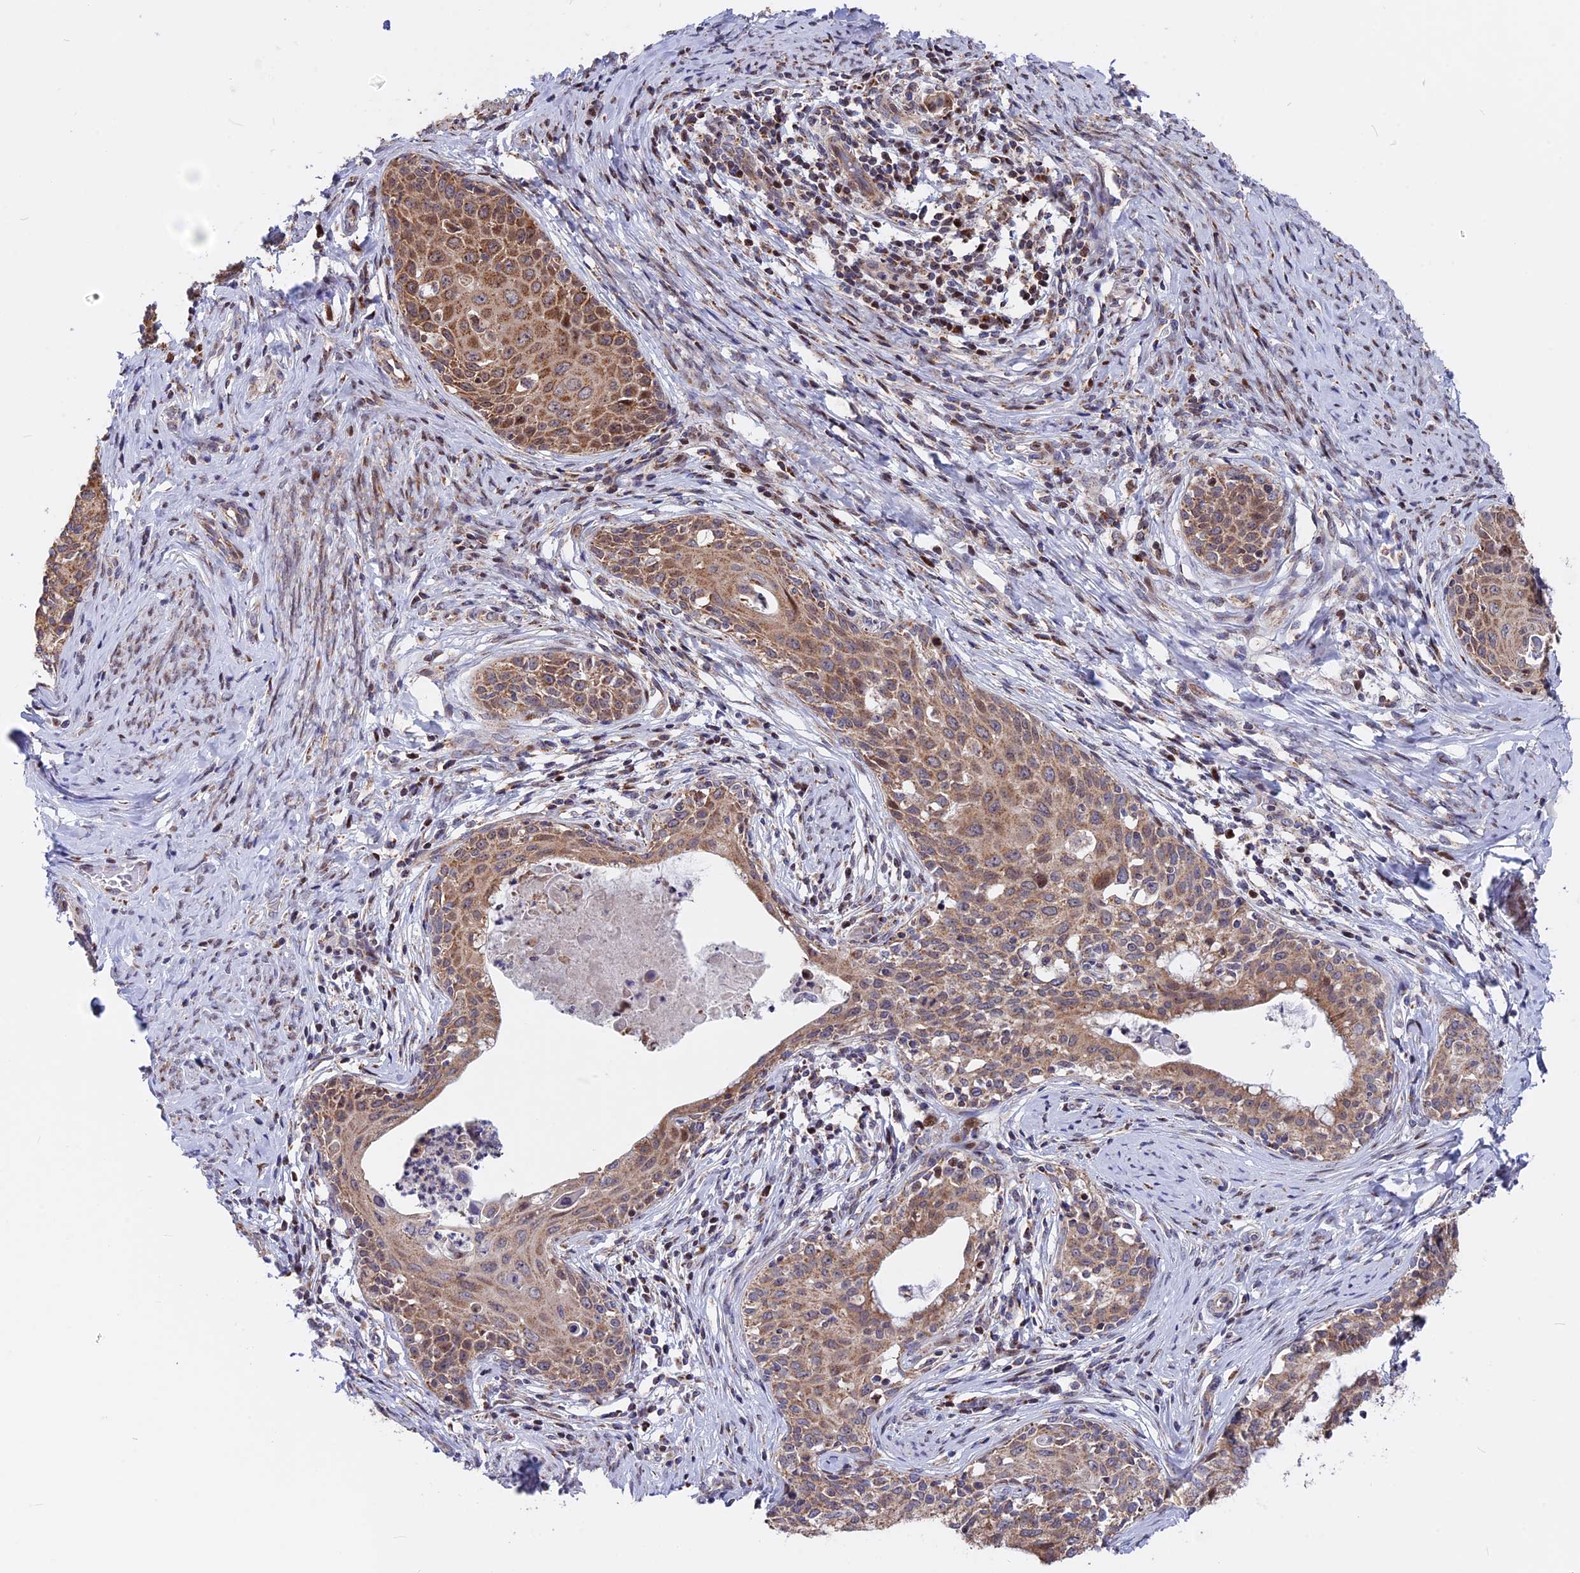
{"staining": {"intensity": "moderate", "quantity": ">75%", "location": "nuclear"}, "tissue": "cervical cancer", "cell_type": "Tumor cells", "image_type": "cancer", "snomed": [{"axis": "morphology", "description": "Squamous cell carcinoma, NOS"}, {"axis": "morphology", "description": "Adenocarcinoma, NOS"}, {"axis": "topography", "description": "Cervix"}], "caption": "About >75% of tumor cells in human cervical cancer demonstrate moderate nuclear protein staining as visualized by brown immunohistochemical staining.", "gene": "FAM174C", "patient": {"sex": "female", "age": 52}}